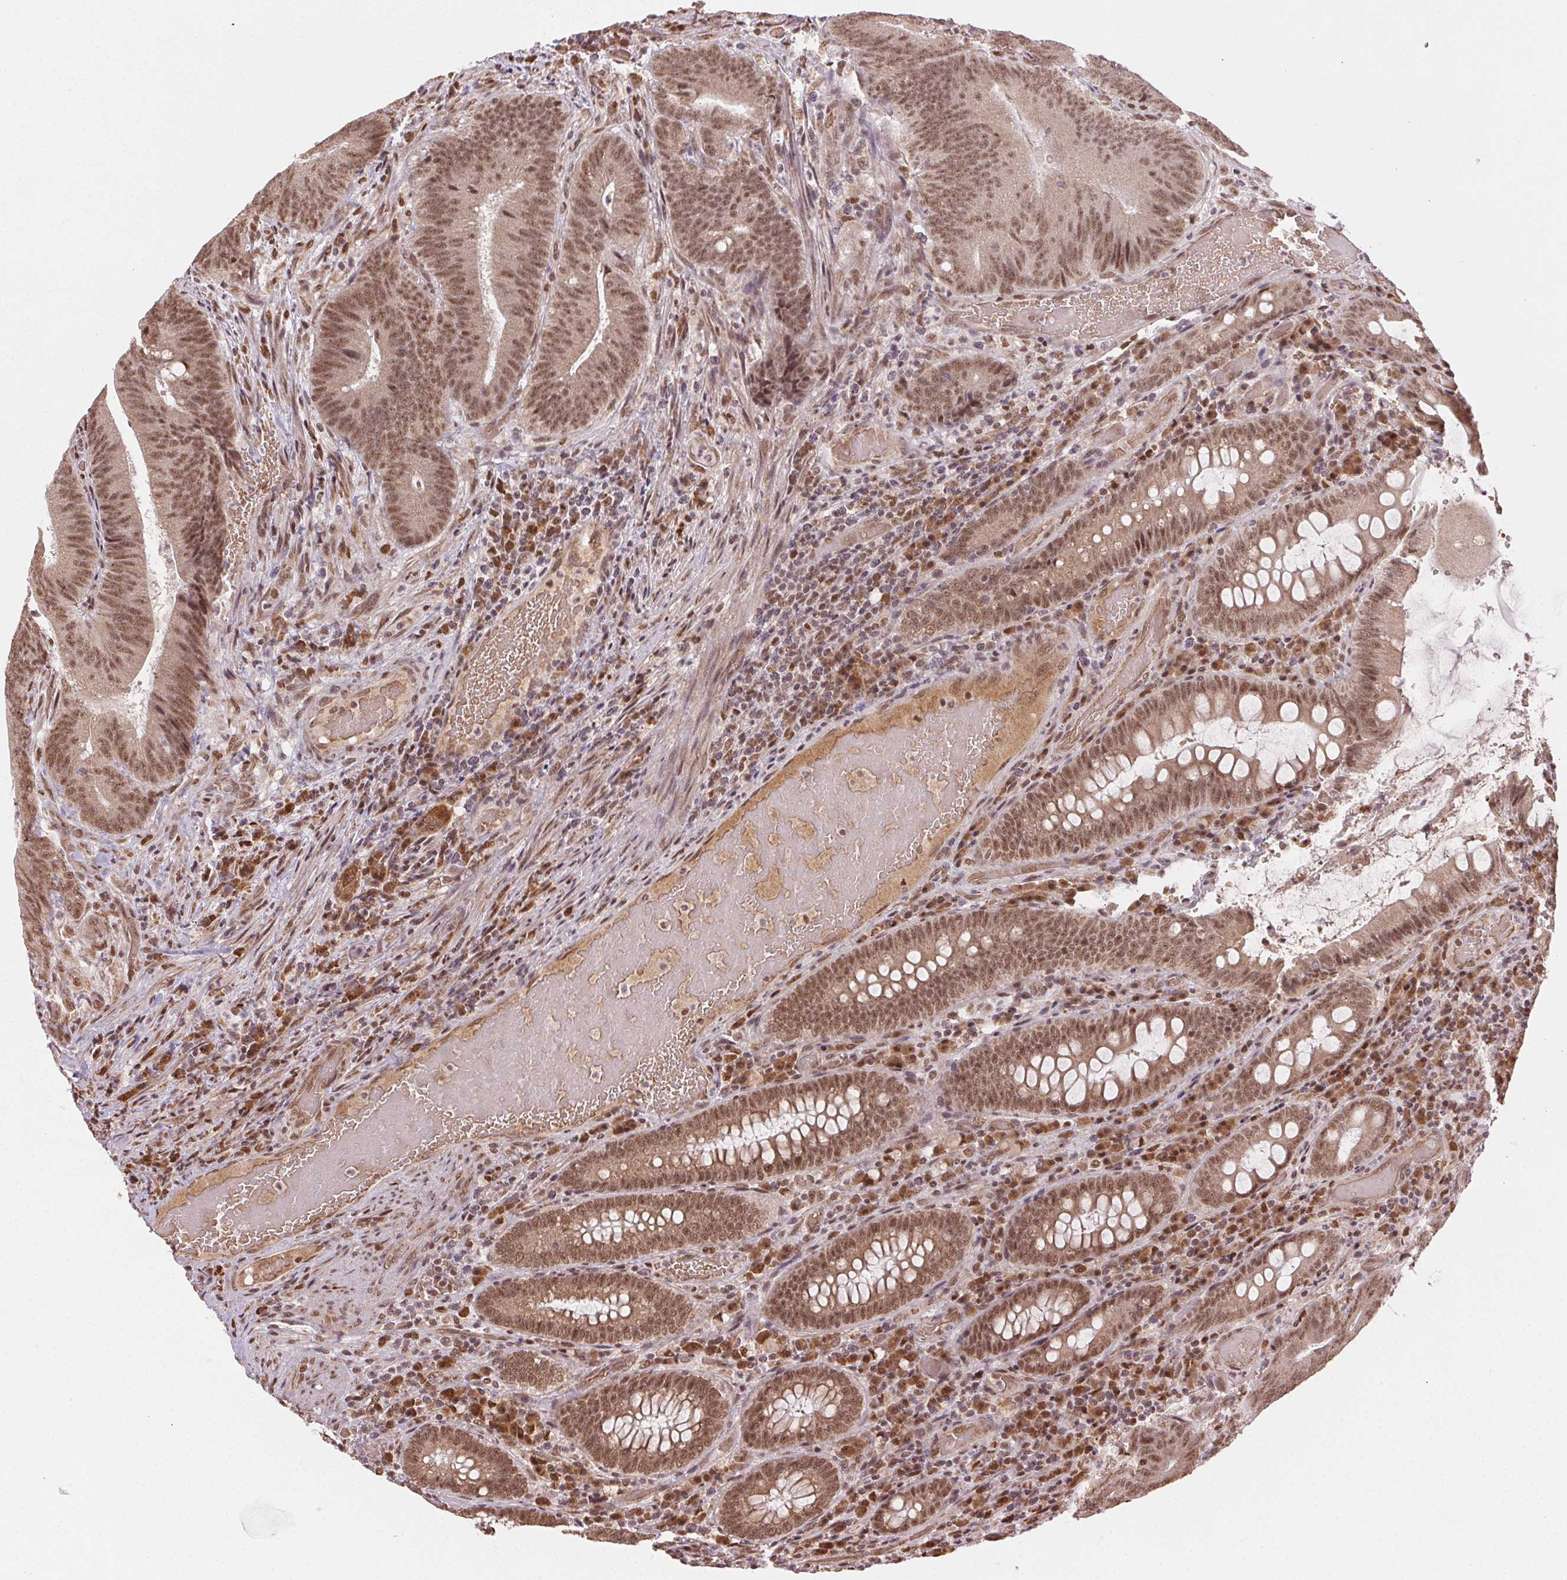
{"staining": {"intensity": "moderate", "quantity": ">75%", "location": "nuclear"}, "tissue": "colorectal cancer", "cell_type": "Tumor cells", "image_type": "cancer", "snomed": [{"axis": "morphology", "description": "Adenocarcinoma, NOS"}, {"axis": "topography", "description": "Colon"}], "caption": "IHC of colorectal cancer (adenocarcinoma) exhibits medium levels of moderate nuclear staining in approximately >75% of tumor cells.", "gene": "TREML4", "patient": {"sex": "female", "age": 43}}